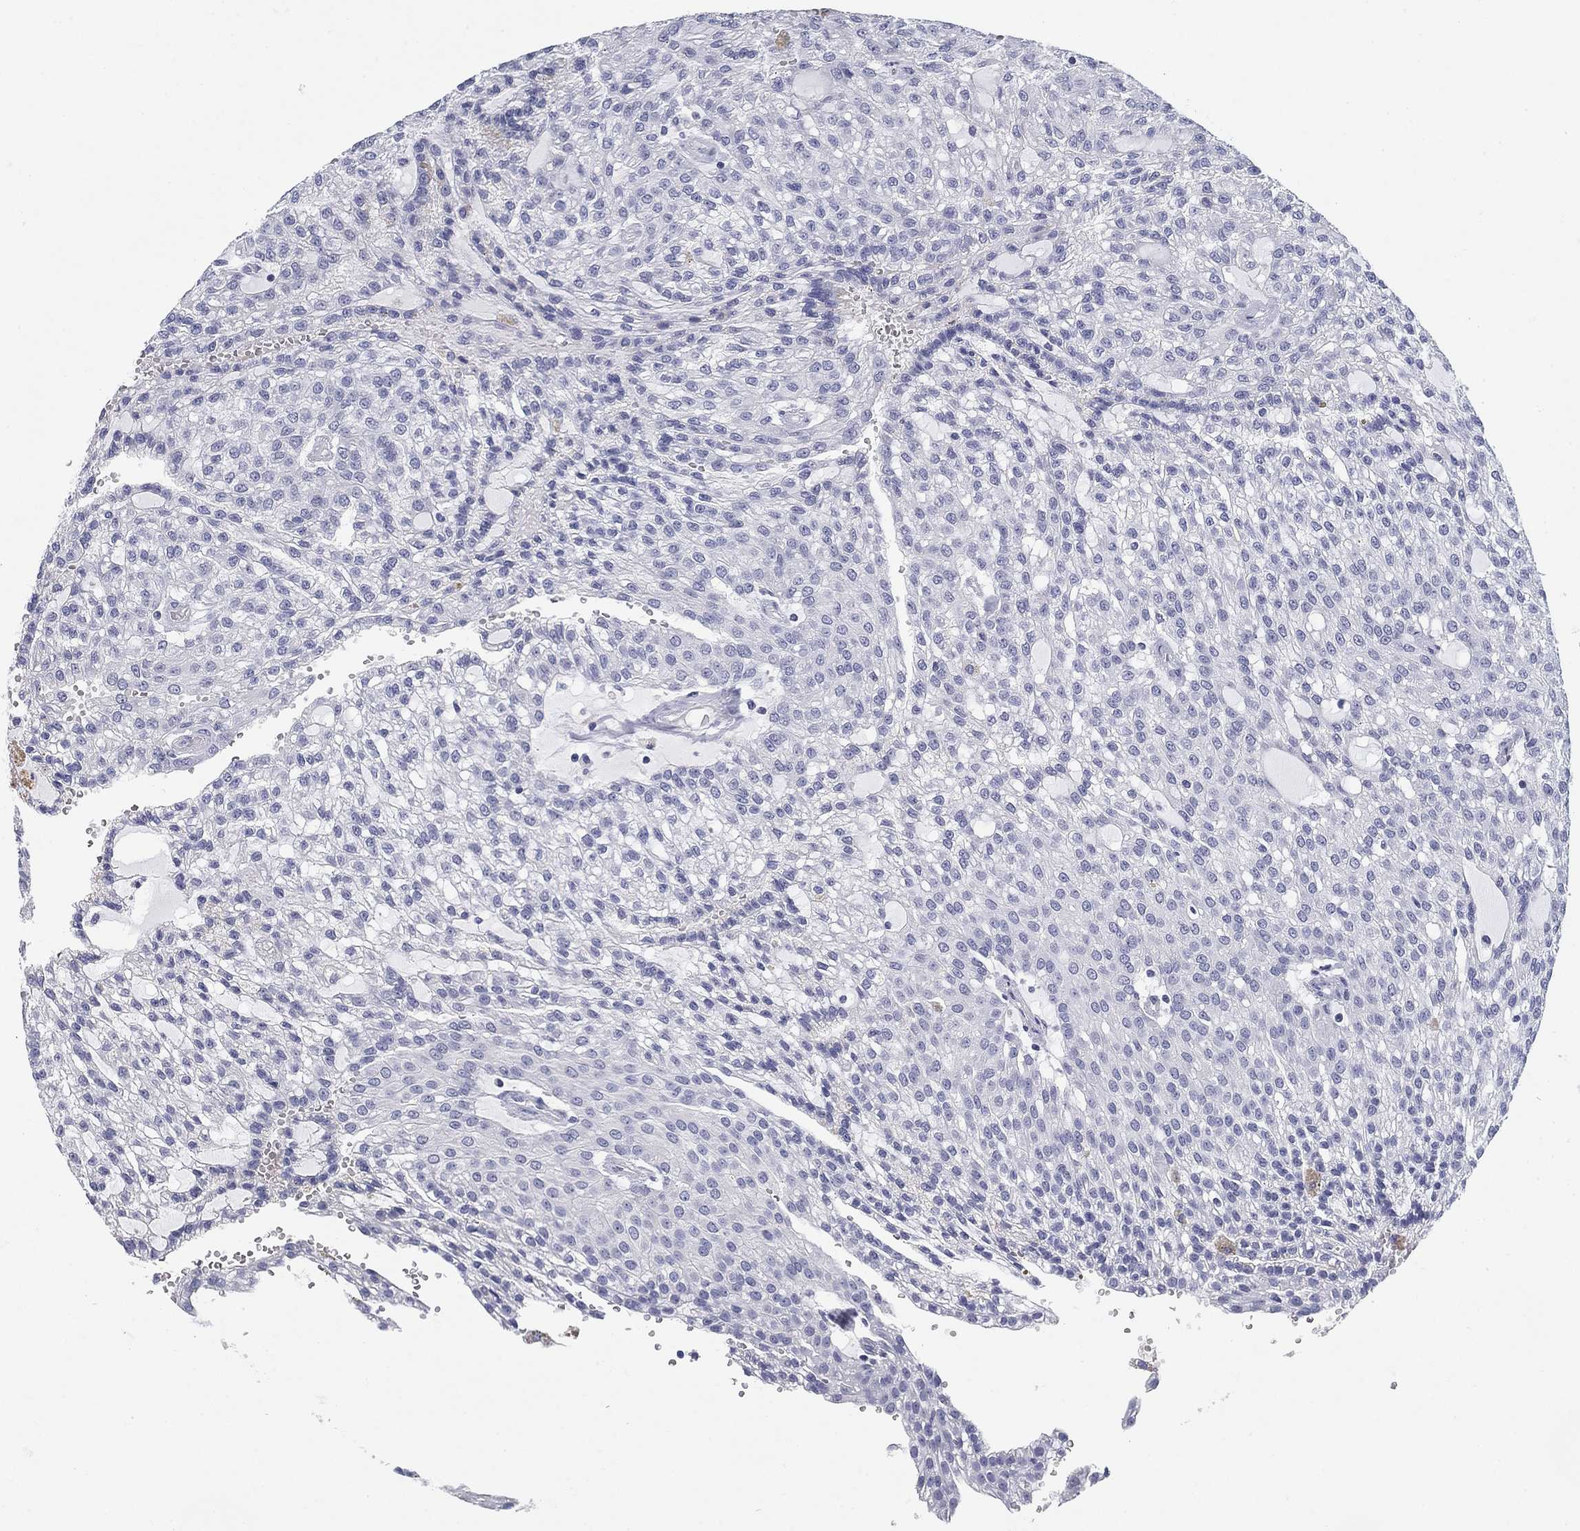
{"staining": {"intensity": "negative", "quantity": "none", "location": "none"}, "tissue": "renal cancer", "cell_type": "Tumor cells", "image_type": "cancer", "snomed": [{"axis": "morphology", "description": "Adenocarcinoma, NOS"}, {"axis": "topography", "description": "Kidney"}], "caption": "Tumor cells are negative for brown protein staining in renal cancer.", "gene": "CD79B", "patient": {"sex": "male", "age": 63}}